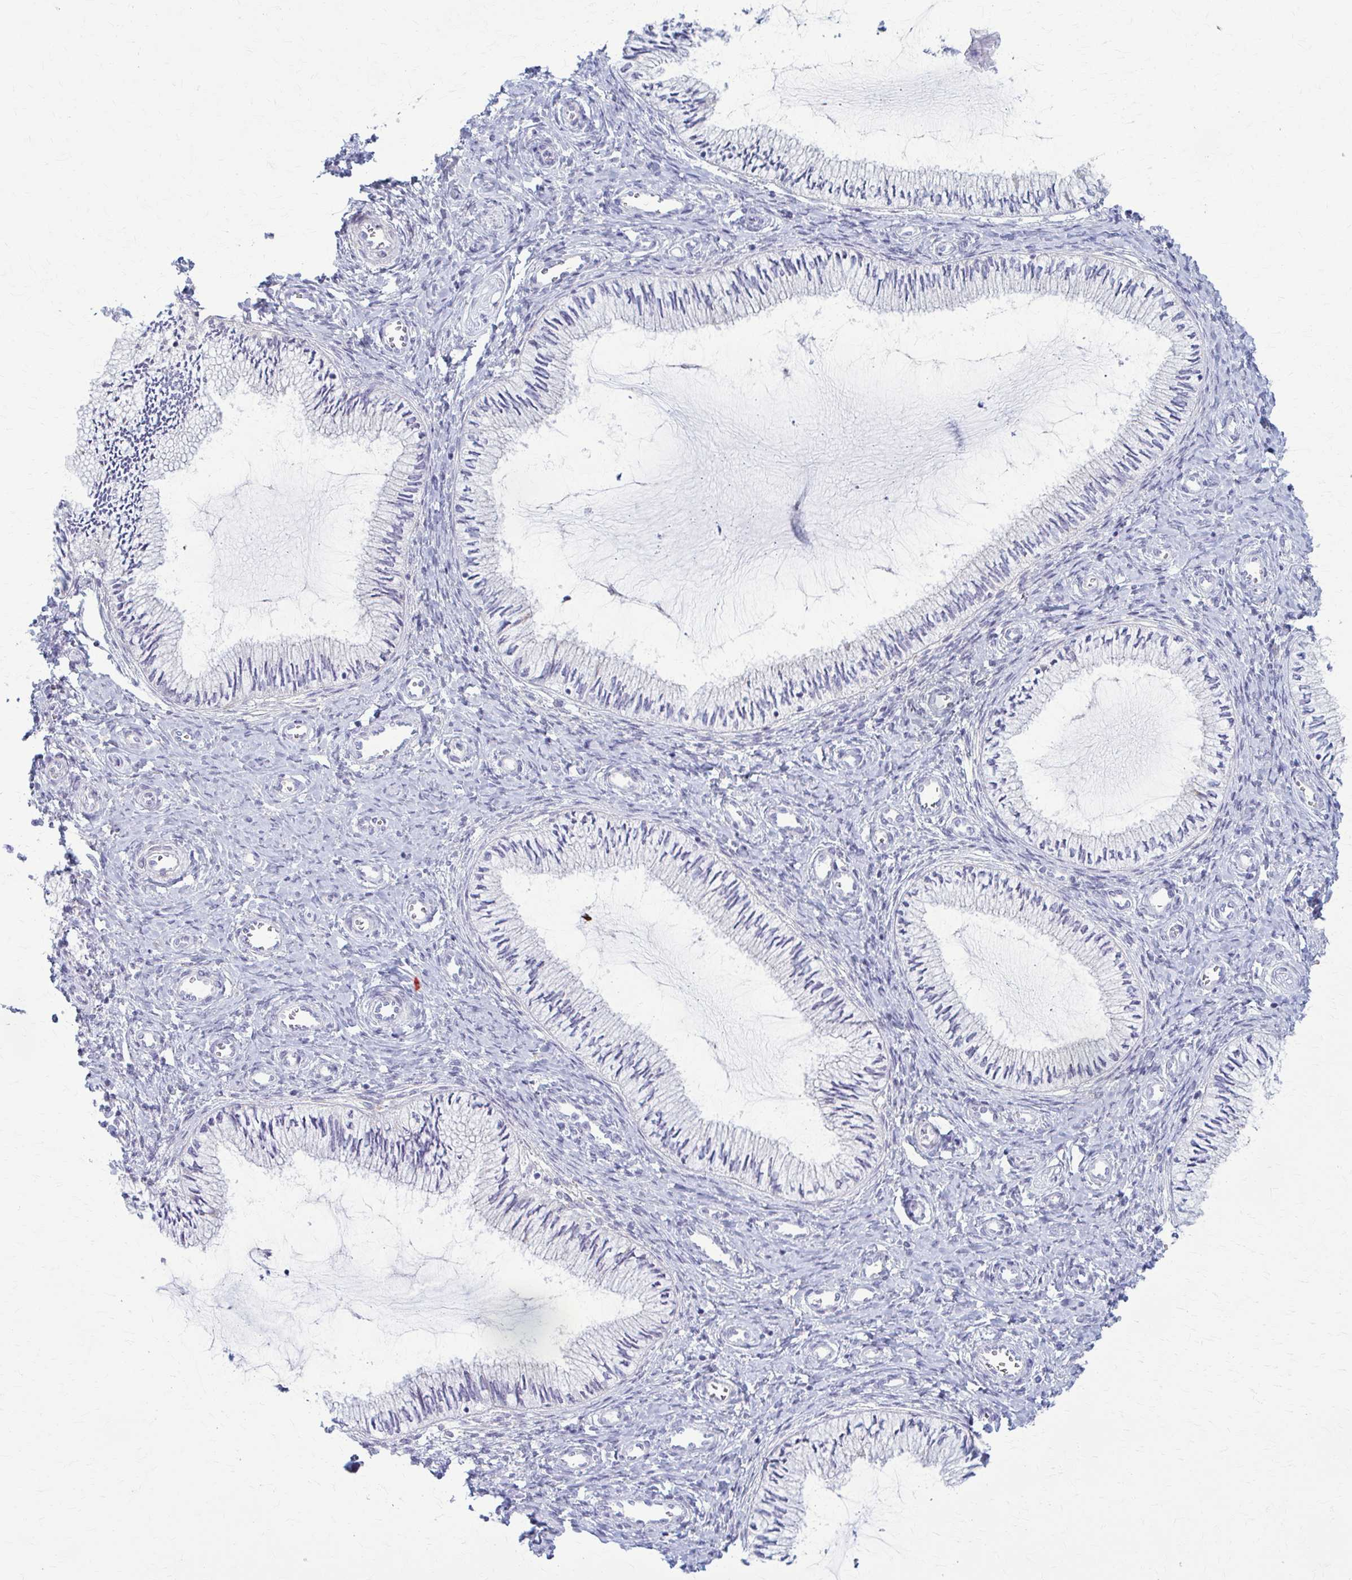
{"staining": {"intensity": "negative", "quantity": "none", "location": "none"}, "tissue": "cervix", "cell_type": "Glandular cells", "image_type": "normal", "snomed": [{"axis": "morphology", "description": "Normal tissue, NOS"}, {"axis": "topography", "description": "Cervix"}], "caption": "DAB immunohistochemical staining of normal human cervix exhibits no significant positivity in glandular cells.", "gene": "PRKRA", "patient": {"sex": "female", "age": 24}}